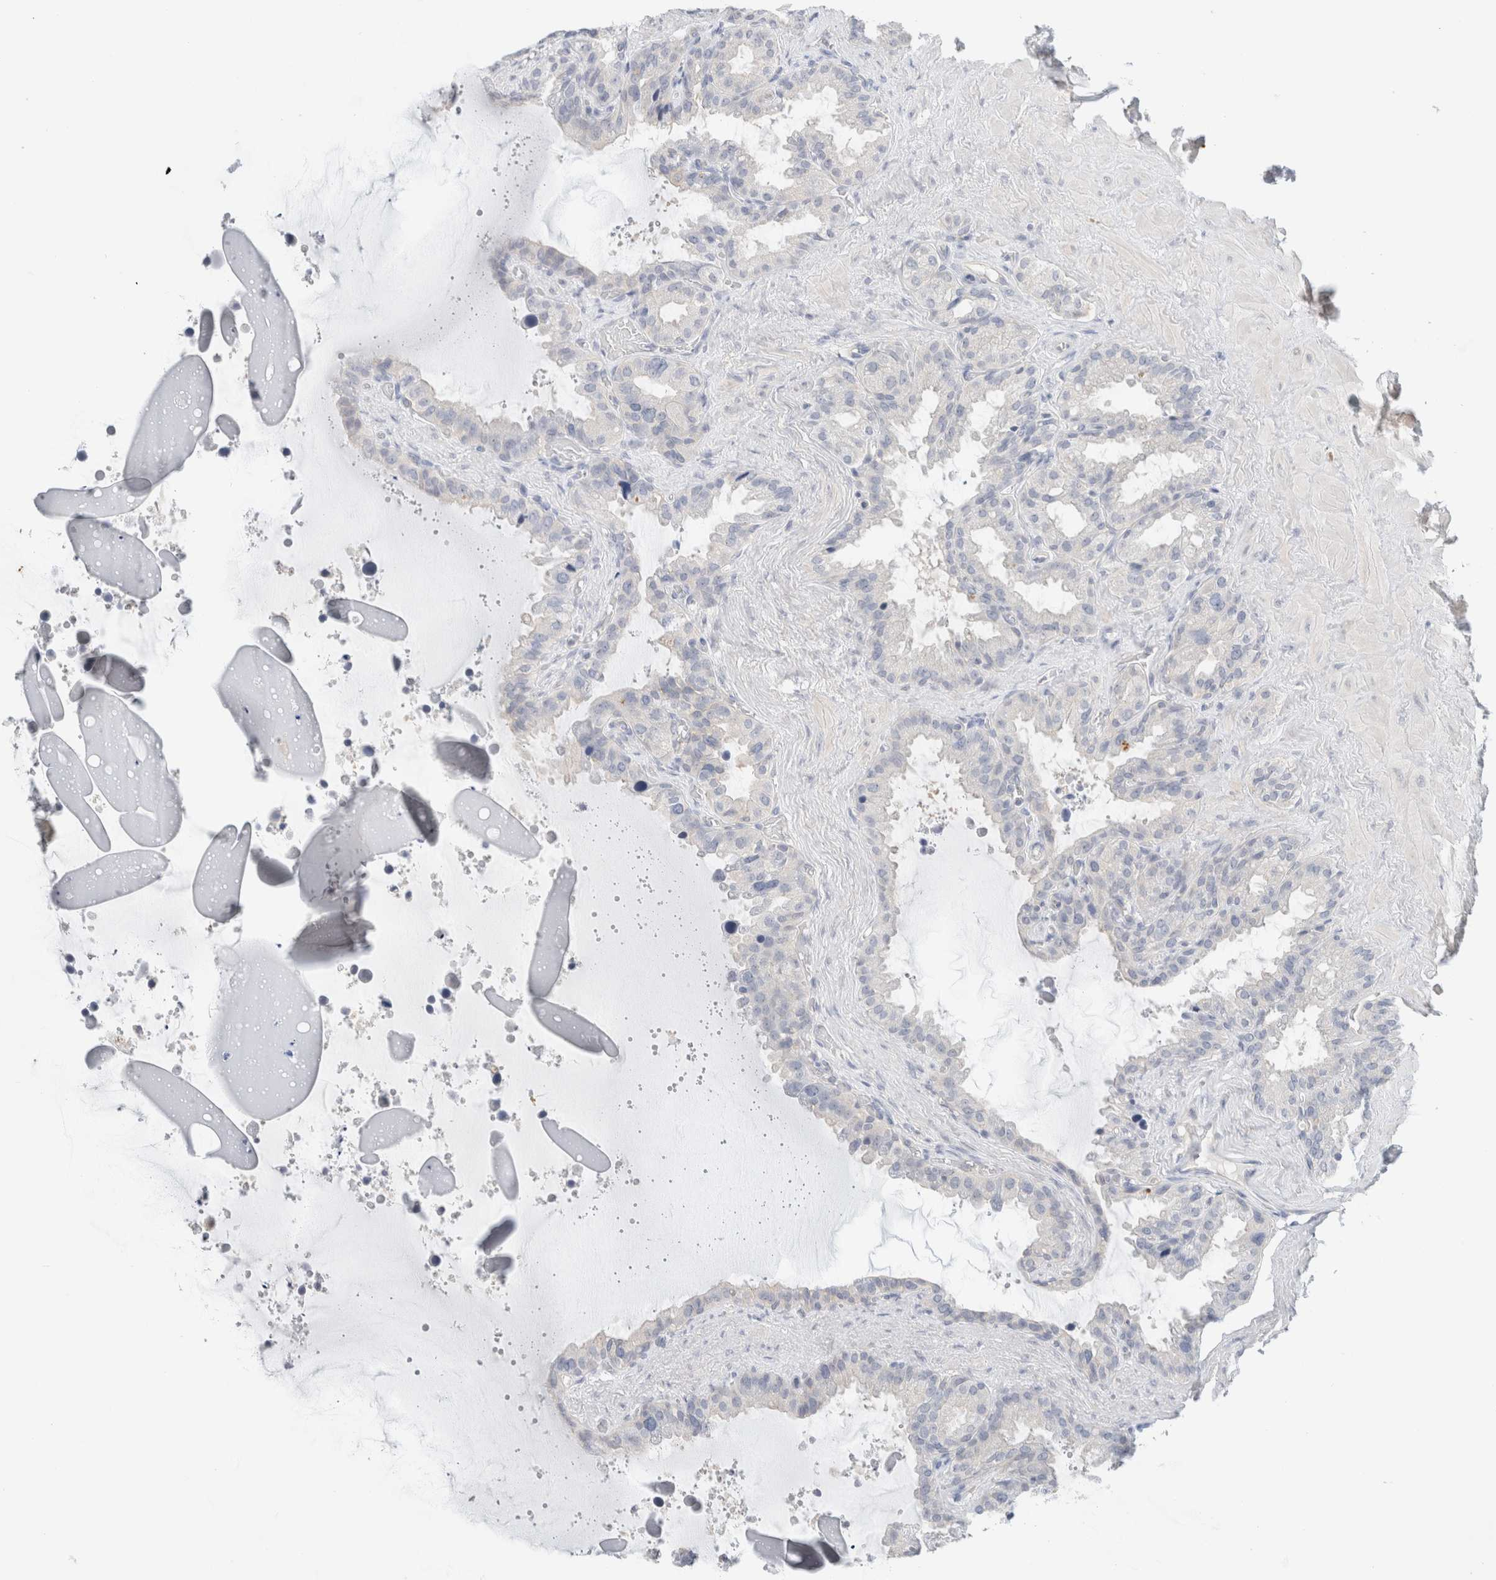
{"staining": {"intensity": "negative", "quantity": "none", "location": "none"}, "tissue": "seminal vesicle", "cell_type": "Glandular cells", "image_type": "normal", "snomed": [{"axis": "morphology", "description": "Normal tissue, NOS"}, {"axis": "topography", "description": "Seminal veicle"}], "caption": "Glandular cells show no significant expression in normal seminal vesicle.", "gene": "SDR16C5", "patient": {"sex": "male", "age": 46}}